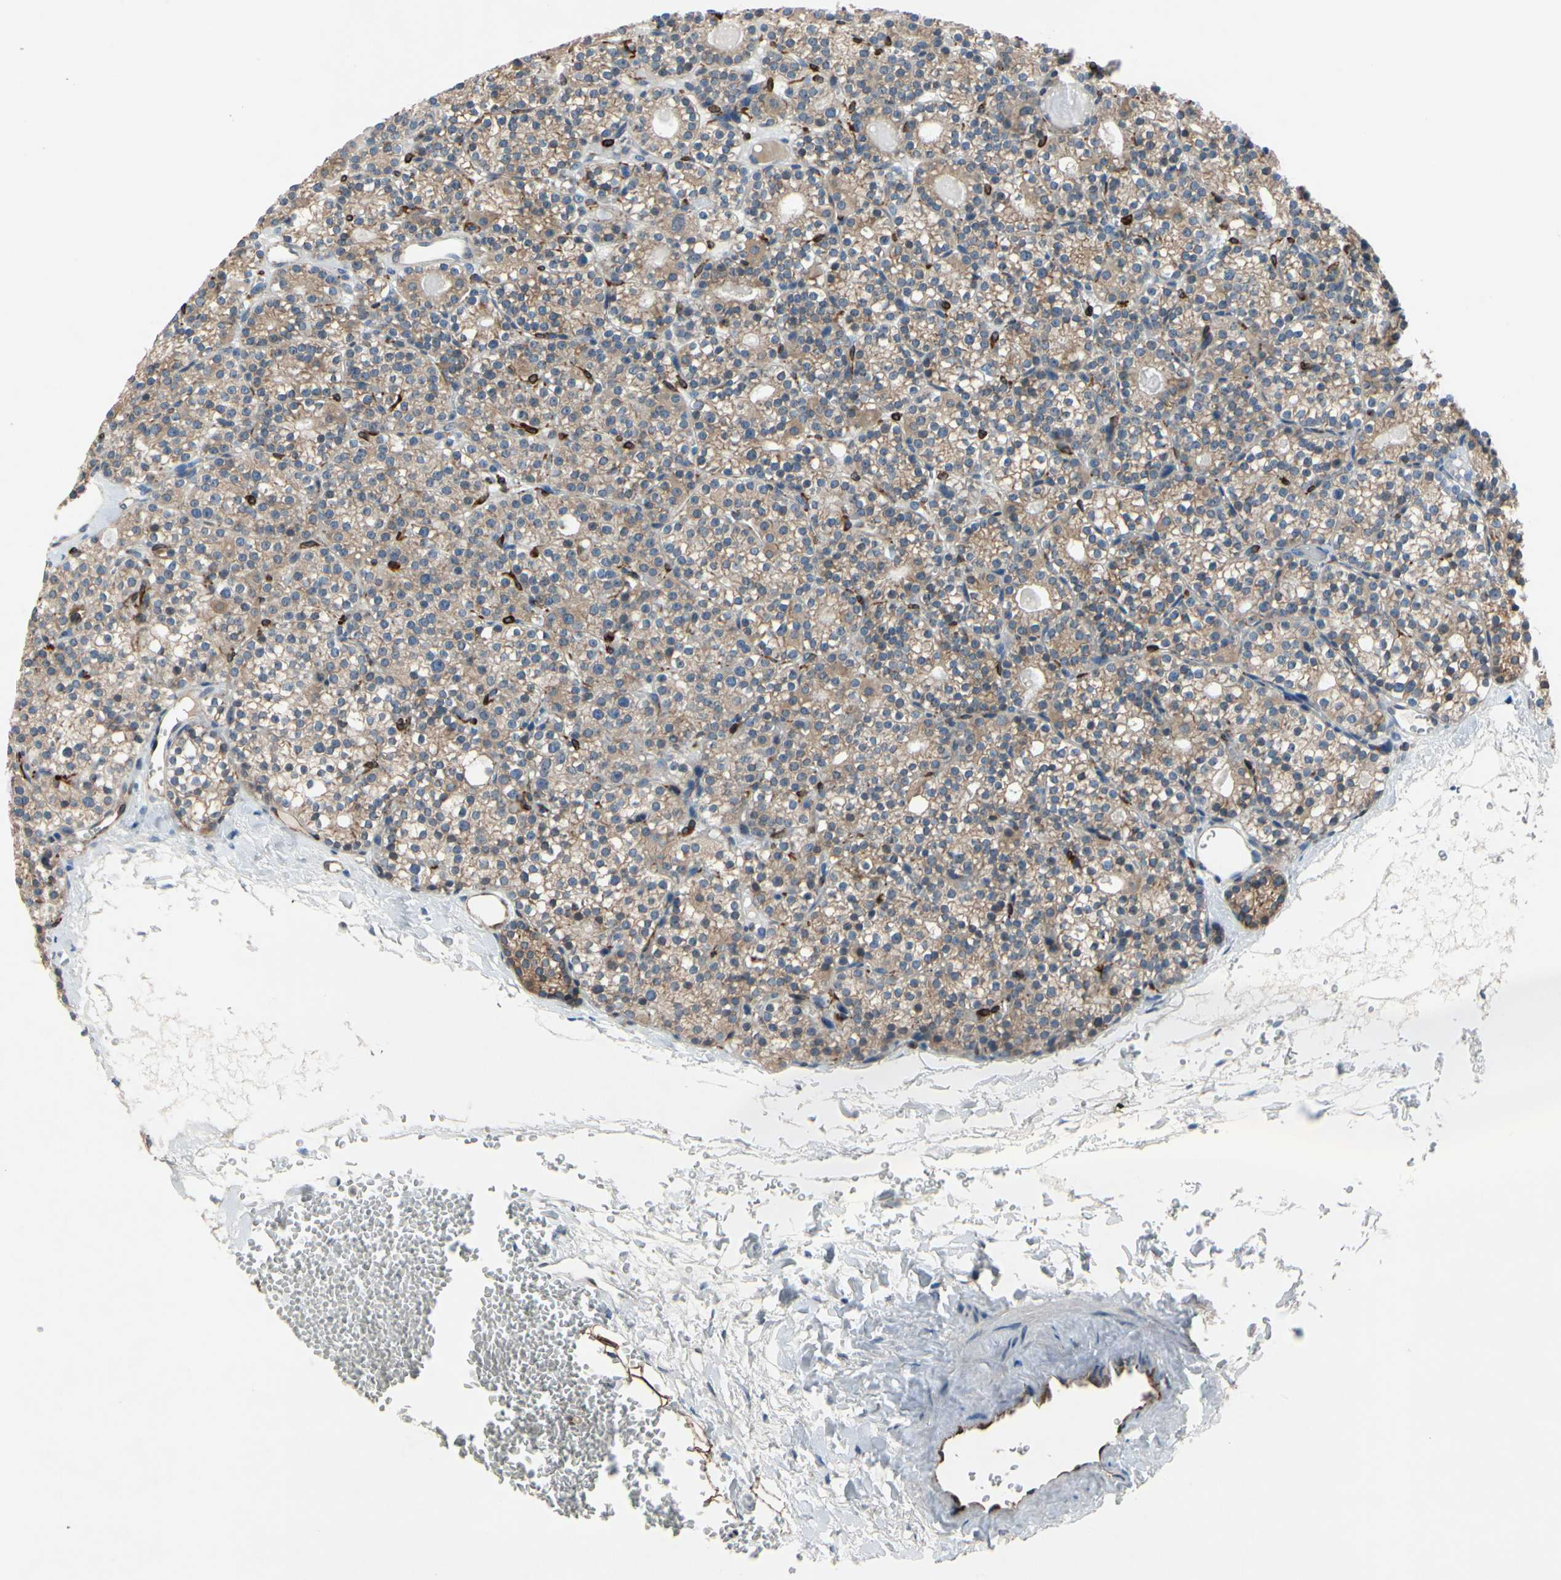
{"staining": {"intensity": "moderate", "quantity": ">75%", "location": "cytoplasmic/membranous"}, "tissue": "parathyroid gland", "cell_type": "Glandular cells", "image_type": "normal", "snomed": [{"axis": "morphology", "description": "Normal tissue, NOS"}, {"axis": "topography", "description": "Parathyroid gland"}], "caption": "This micrograph reveals benign parathyroid gland stained with immunohistochemistry to label a protein in brown. The cytoplasmic/membranous of glandular cells show moderate positivity for the protein. Nuclei are counter-stained blue.", "gene": "PRXL2A", "patient": {"sex": "female", "age": 64}}